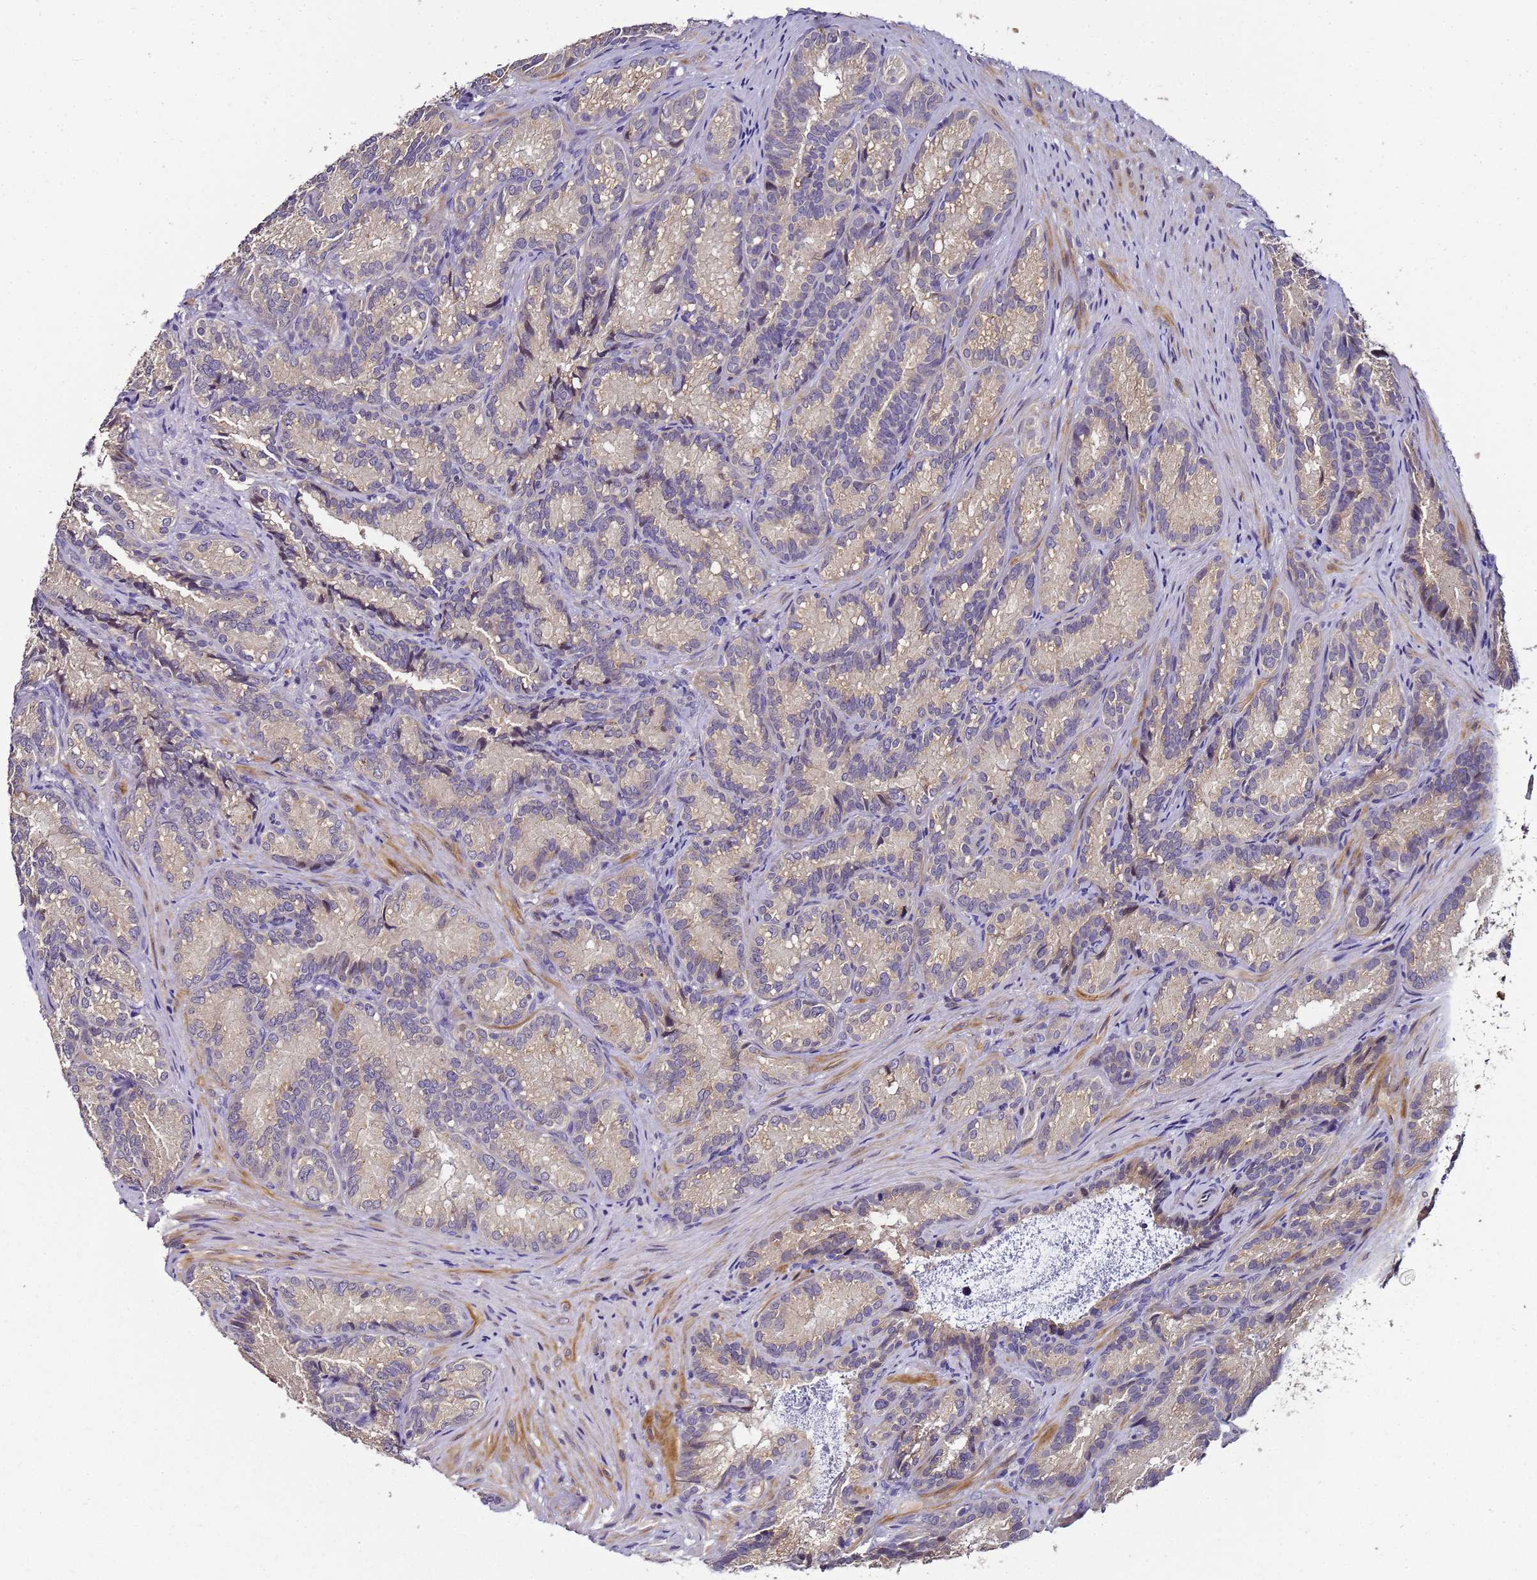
{"staining": {"intensity": "weak", "quantity": "25%-75%", "location": "cytoplasmic/membranous"}, "tissue": "seminal vesicle", "cell_type": "Glandular cells", "image_type": "normal", "snomed": [{"axis": "morphology", "description": "Normal tissue, NOS"}, {"axis": "topography", "description": "Seminal veicle"}], "caption": "Weak cytoplasmic/membranous positivity is seen in approximately 25%-75% of glandular cells in unremarkable seminal vesicle.", "gene": "LGI4", "patient": {"sex": "male", "age": 58}}